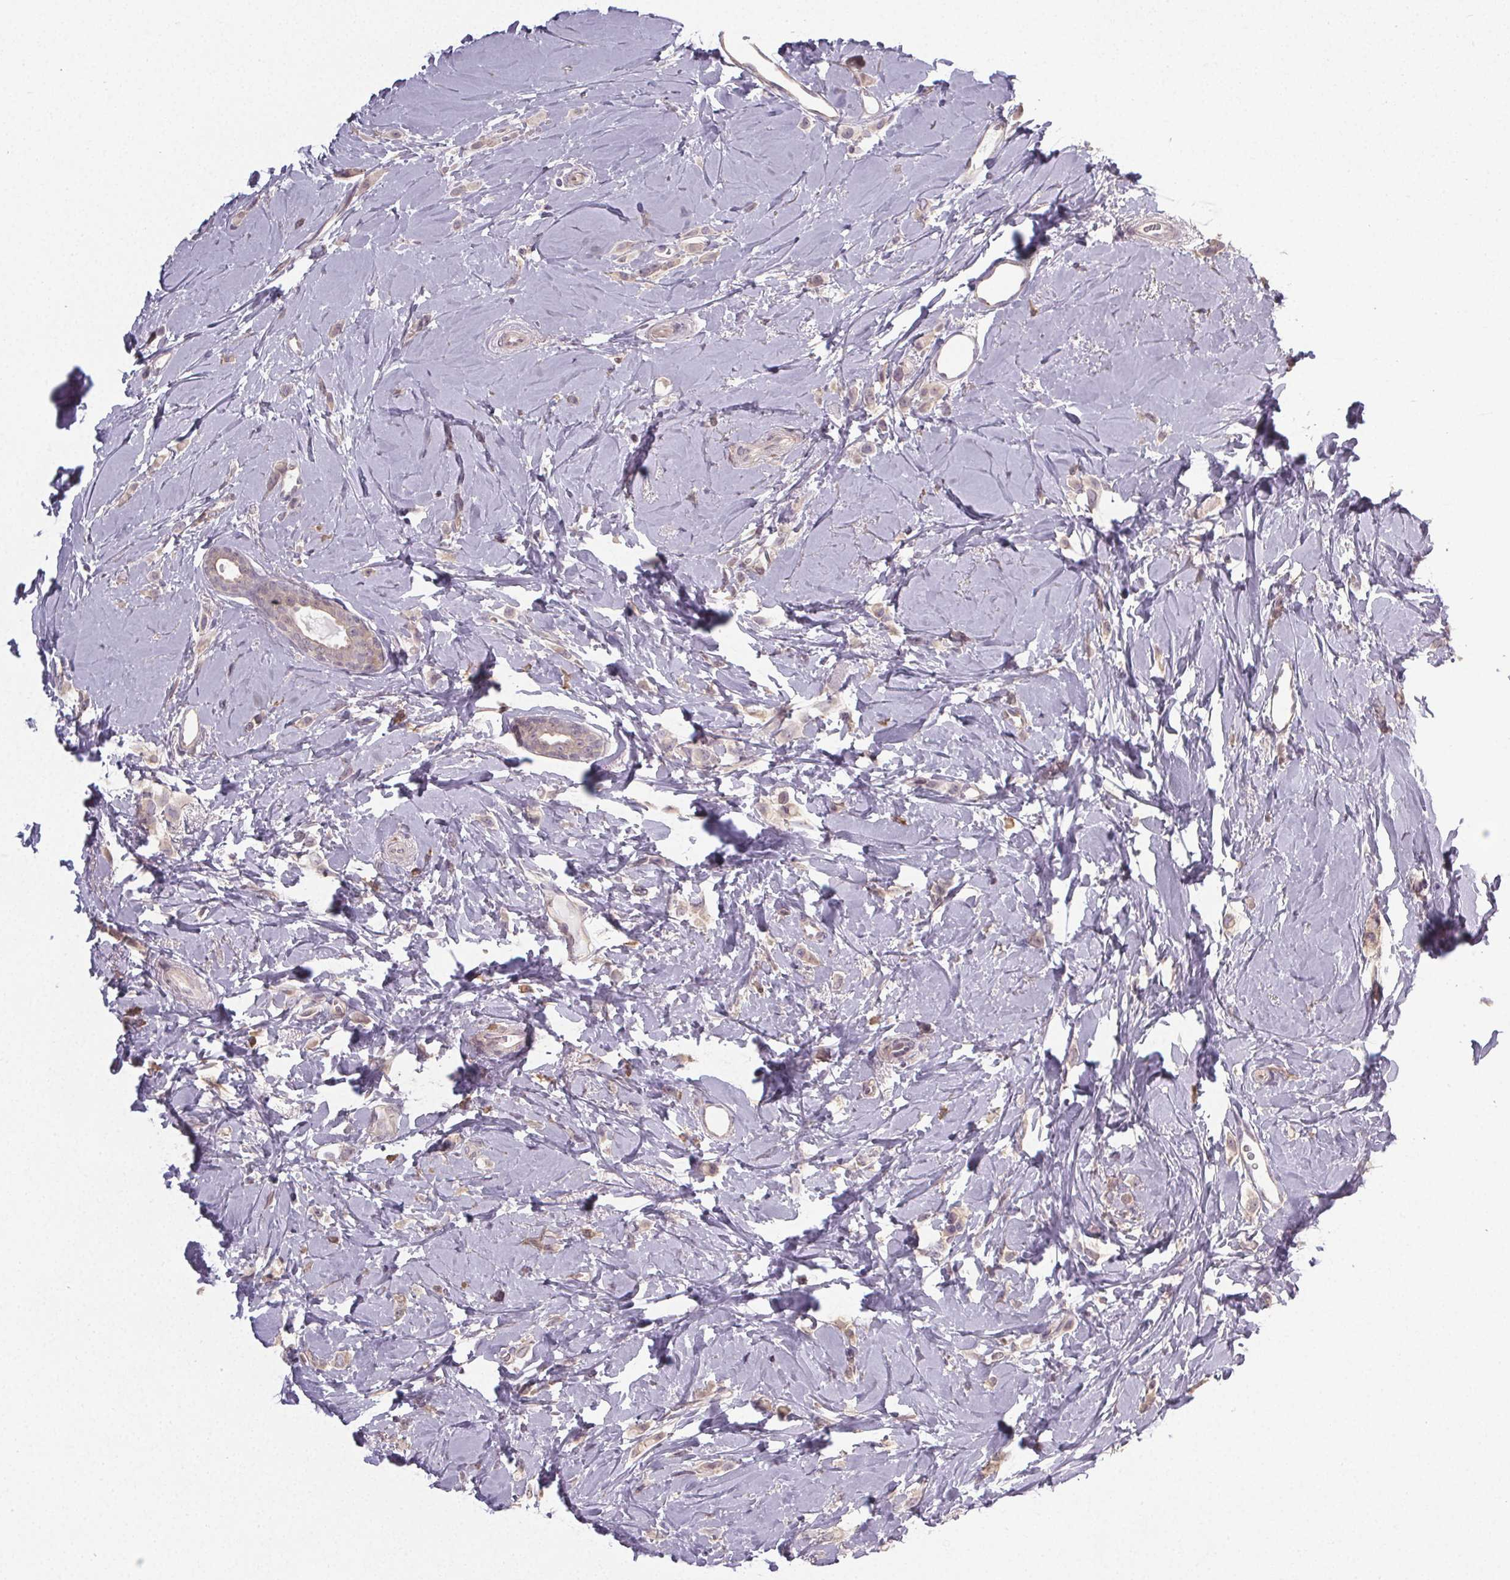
{"staining": {"intensity": "weak", "quantity": "<25%", "location": "cytoplasmic/membranous"}, "tissue": "breast cancer", "cell_type": "Tumor cells", "image_type": "cancer", "snomed": [{"axis": "morphology", "description": "Lobular carcinoma"}, {"axis": "topography", "description": "Breast"}], "caption": "Immunohistochemical staining of breast cancer (lobular carcinoma) displays no significant positivity in tumor cells.", "gene": "SLC26A2", "patient": {"sex": "female", "age": 66}}